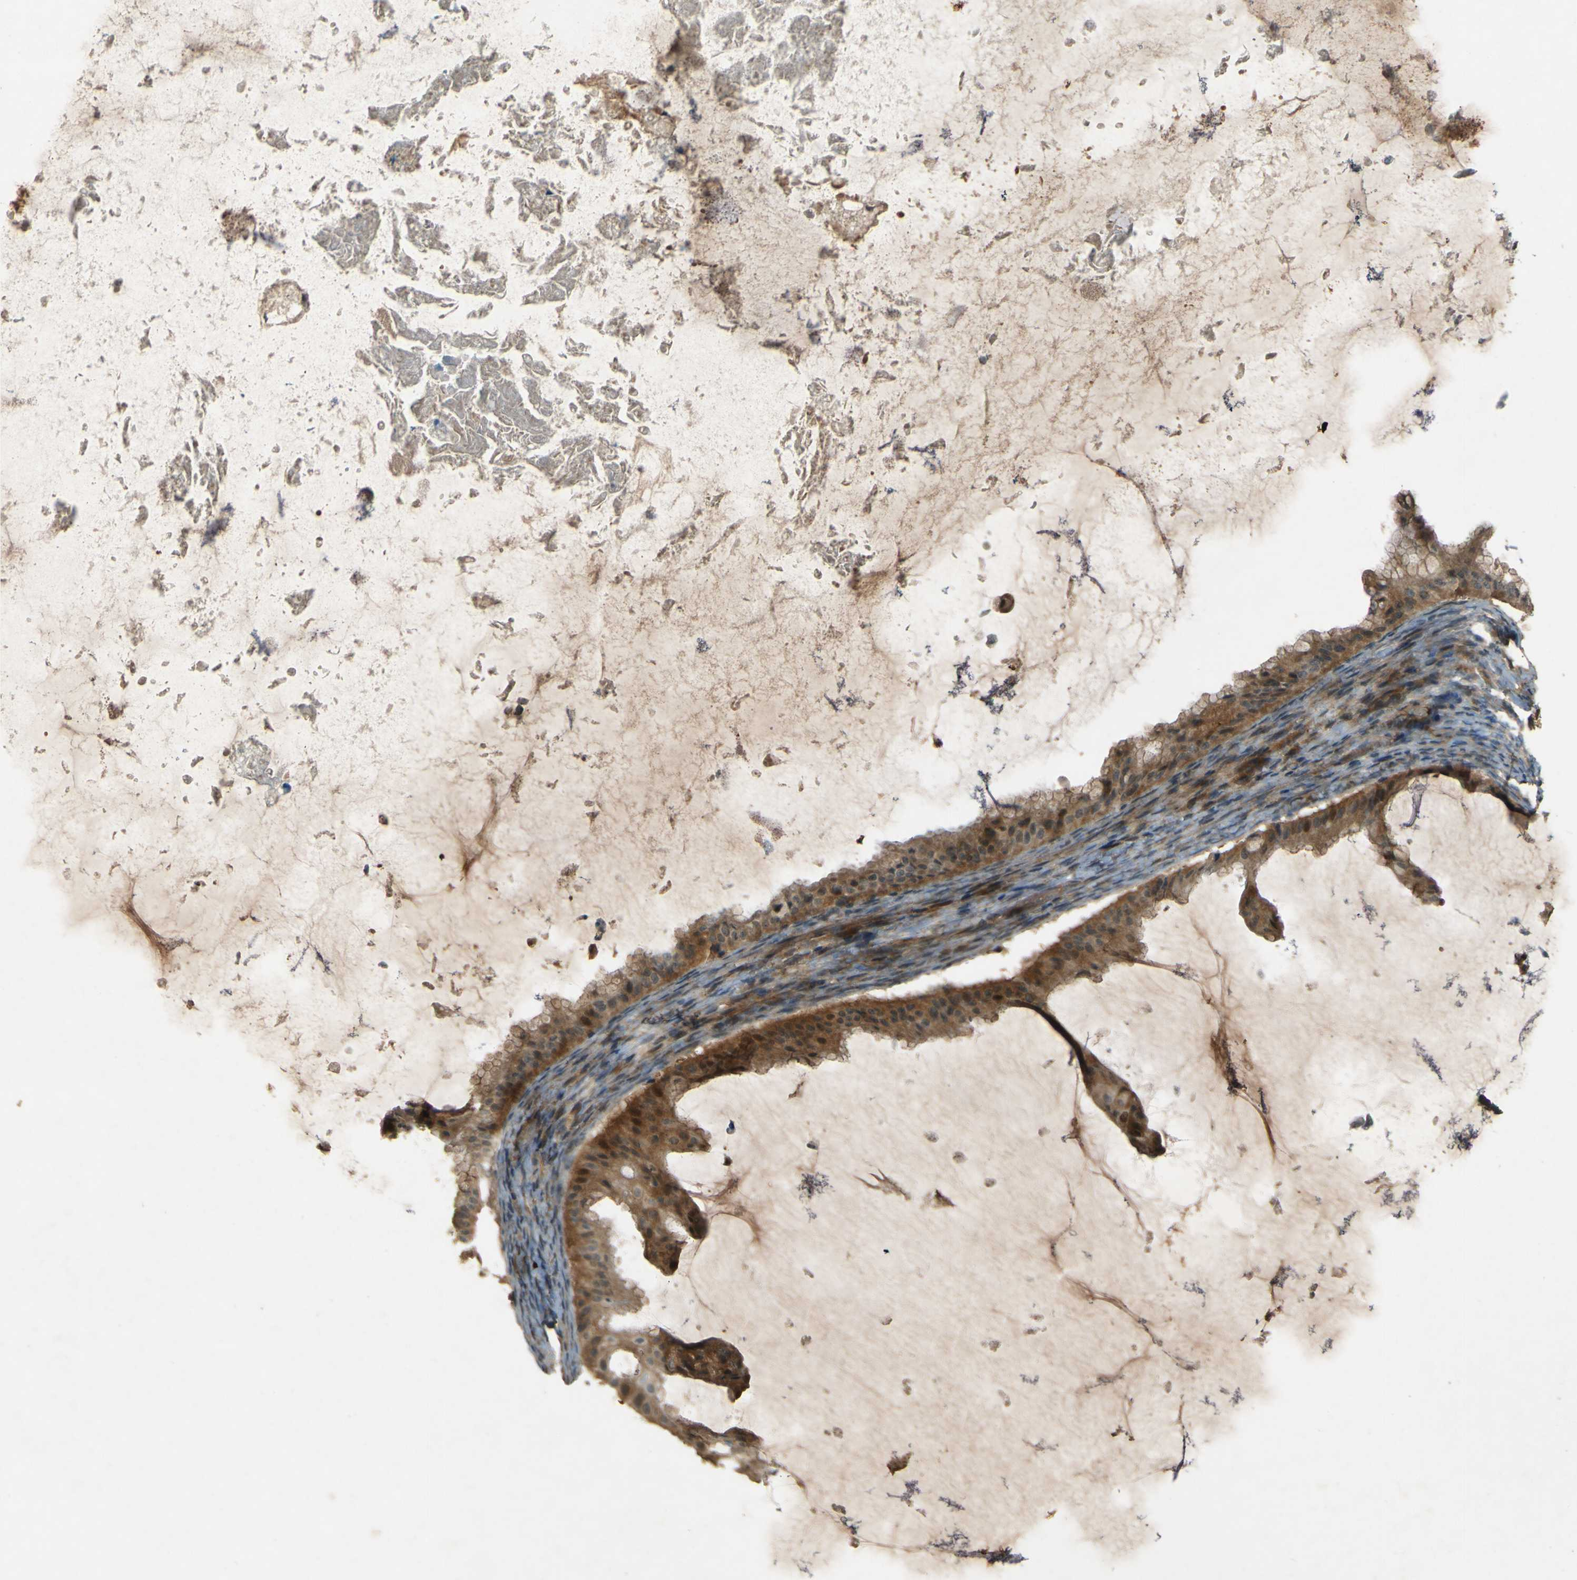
{"staining": {"intensity": "moderate", "quantity": ">75%", "location": "cytoplasmic/membranous"}, "tissue": "ovarian cancer", "cell_type": "Tumor cells", "image_type": "cancer", "snomed": [{"axis": "morphology", "description": "Cystadenocarcinoma, mucinous, NOS"}, {"axis": "topography", "description": "Ovary"}], "caption": "The immunohistochemical stain shows moderate cytoplasmic/membranous staining in tumor cells of ovarian cancer tissue. (brown staining indicates protein expression, while blue staining denotes nuclei).", "gene": "MPDZ", "patient": {"sex": "female", "age": 61}}